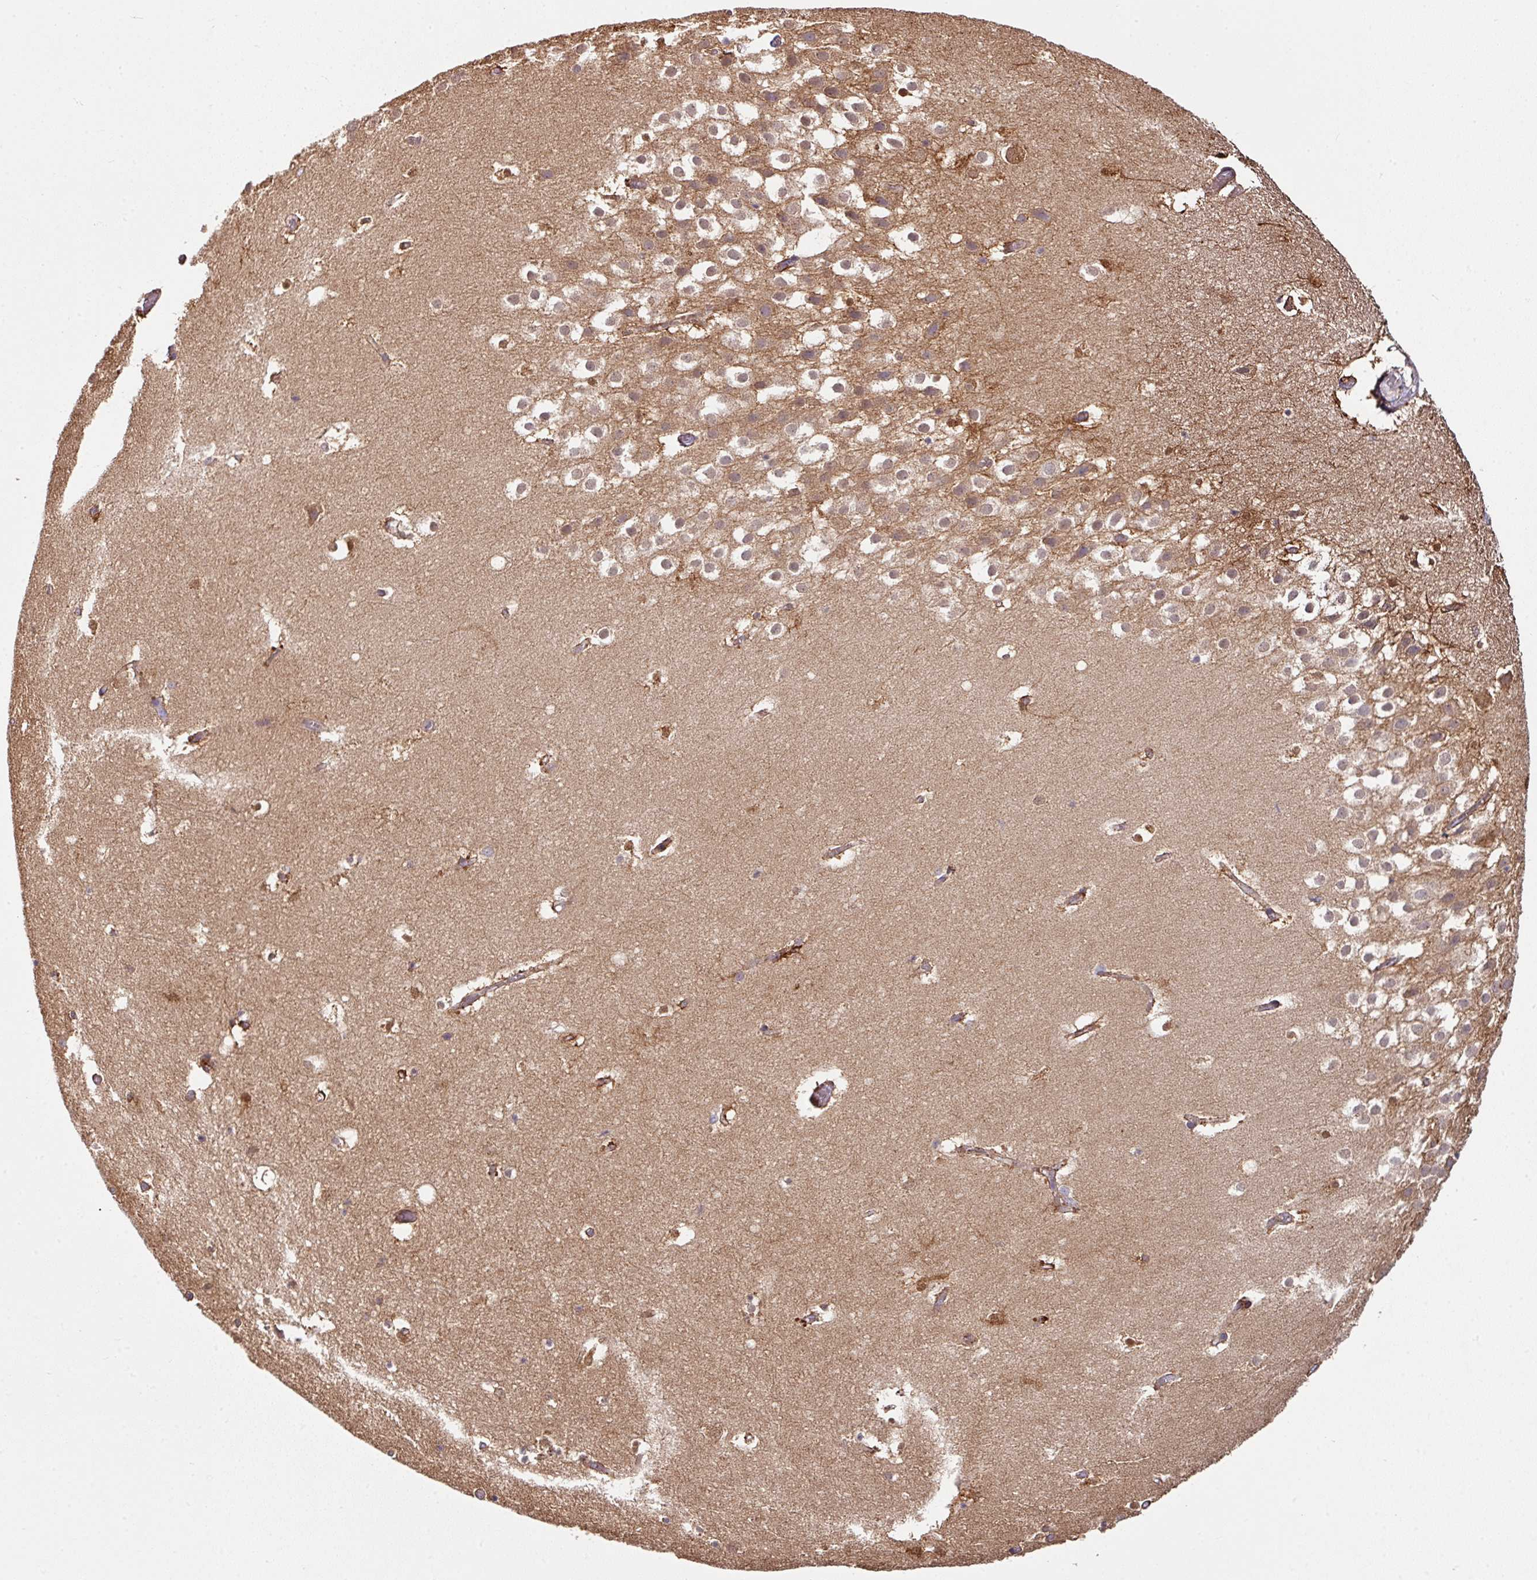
{"staining": {"intensity": "strong", "quantity": "<25%", "location": "cytoplasmic/membranous,nuclear"}, "tissue": "hippocampus", "cell_type": "Glial cells", "image_type": "normal", "snomed": [{"axis": "morphology", "description": "Normal tissue, NOS"}, {"axis": "topography", "description": "Hippocampus"}], "caption": "Immunohistochemistry staining of unremarkable hippocampus, which reveals medium levels of strong cytoplasmic/membranous,nuclear positivity in about <25% of glial cells indicating strong cytoplasmic/membranous,nuclear protein staining. The staining was performed using DAB (brown) for protein detection and nuclei were counterstained in hematoxylin (blue).", "gene": "SLAMF6", "patient": {"sex": "female", "age": 52}}